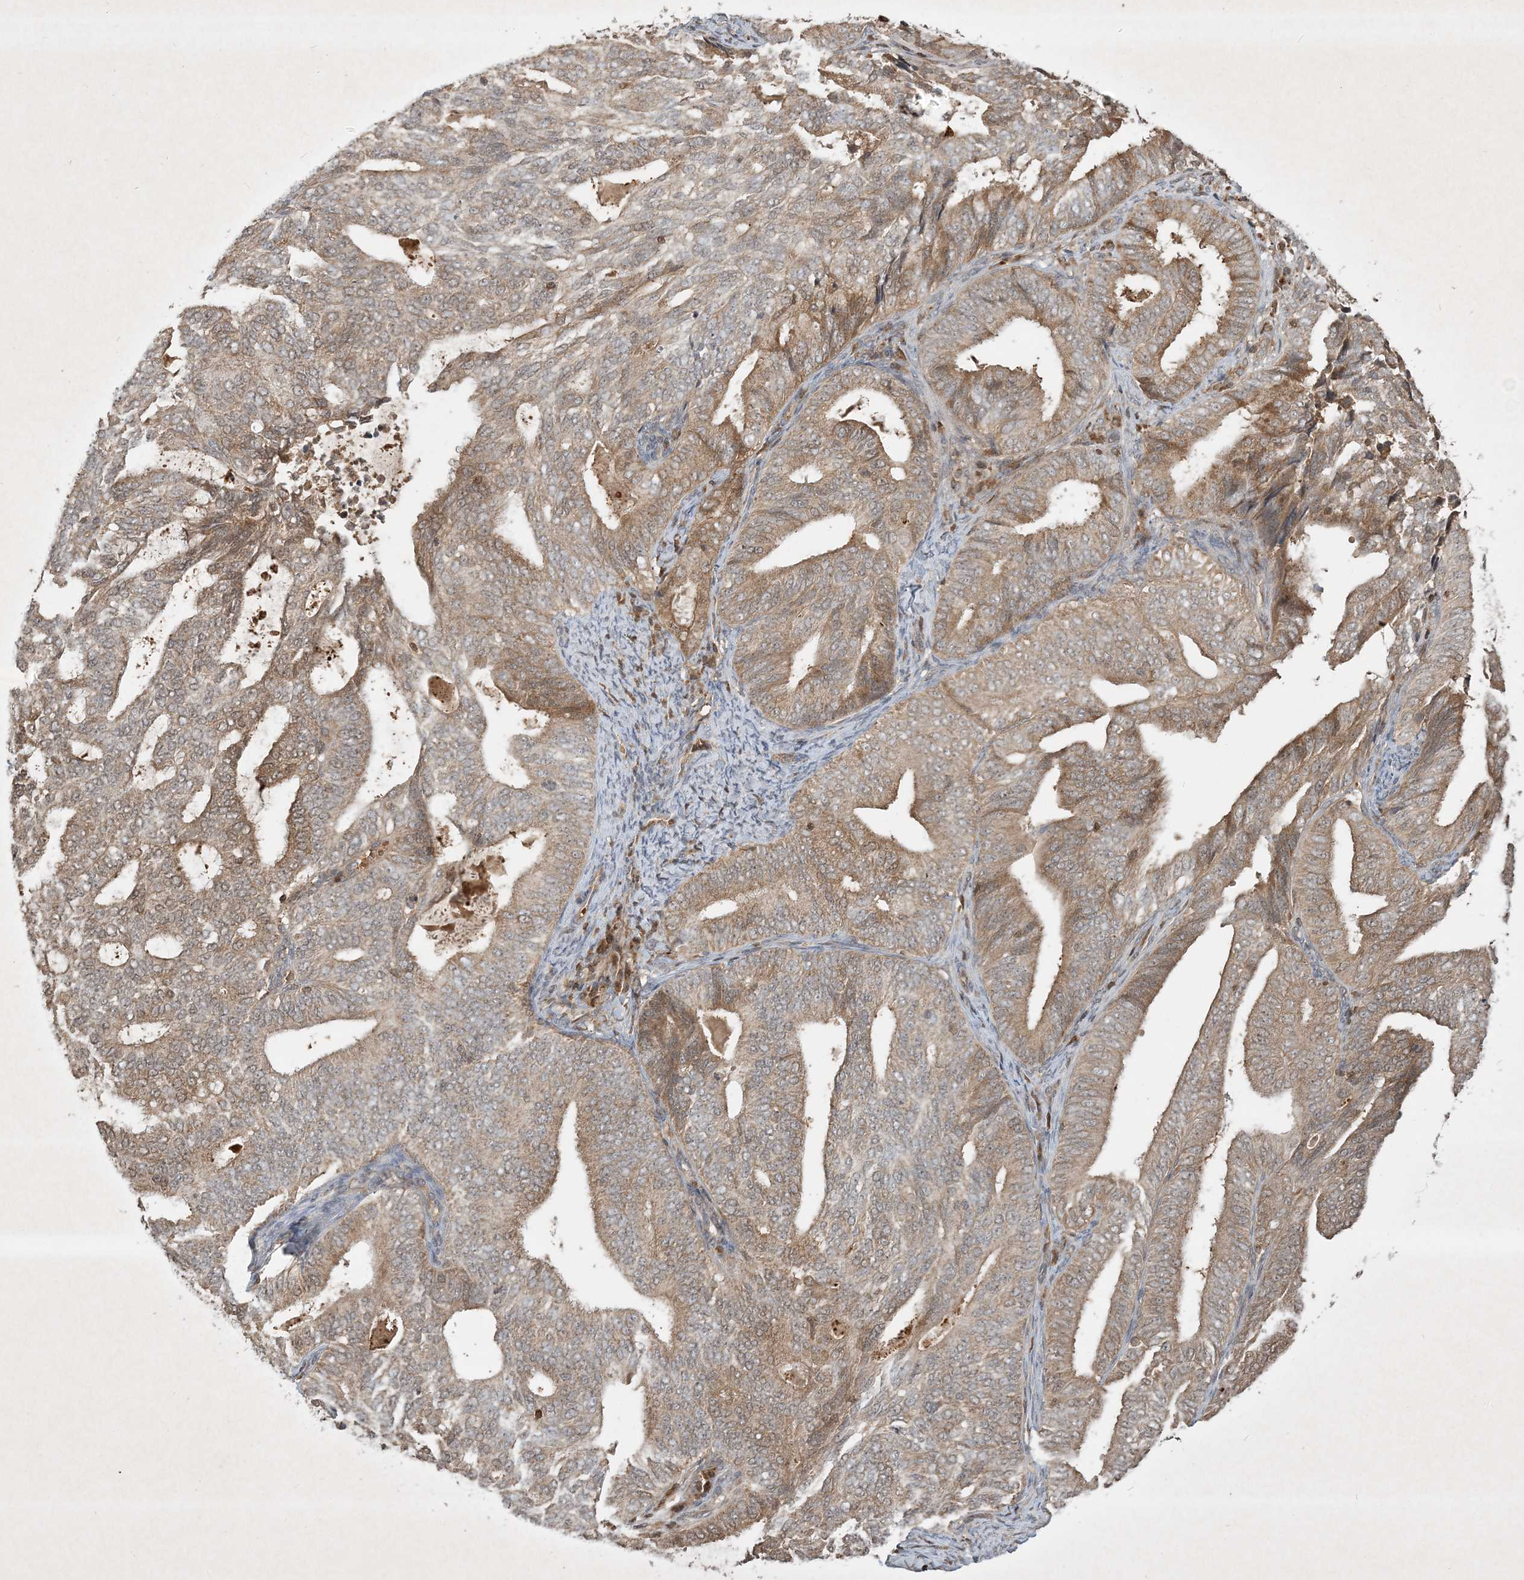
{"staining": {"intensity": "weak", "quantity": "25%-75%", "location": "cytoplasmic/membranous"}, "tissue": "endometrial cancer", "cell_type": "Tumor cells", "image_type": "cancer", "snomed": [{"axis": "morphology", "description": "Adenocarcinoma, NOS"}, {"axis": "topography", "description": "Endometrium"}], "caption": "A brown stain labels weak cytoplasmic/membranous positivity of a protein in endometrial cancer (adenocarcinoma) tumor cells.", "gene": "PLTP", "patient": {"sex": "female", "age": 58}}